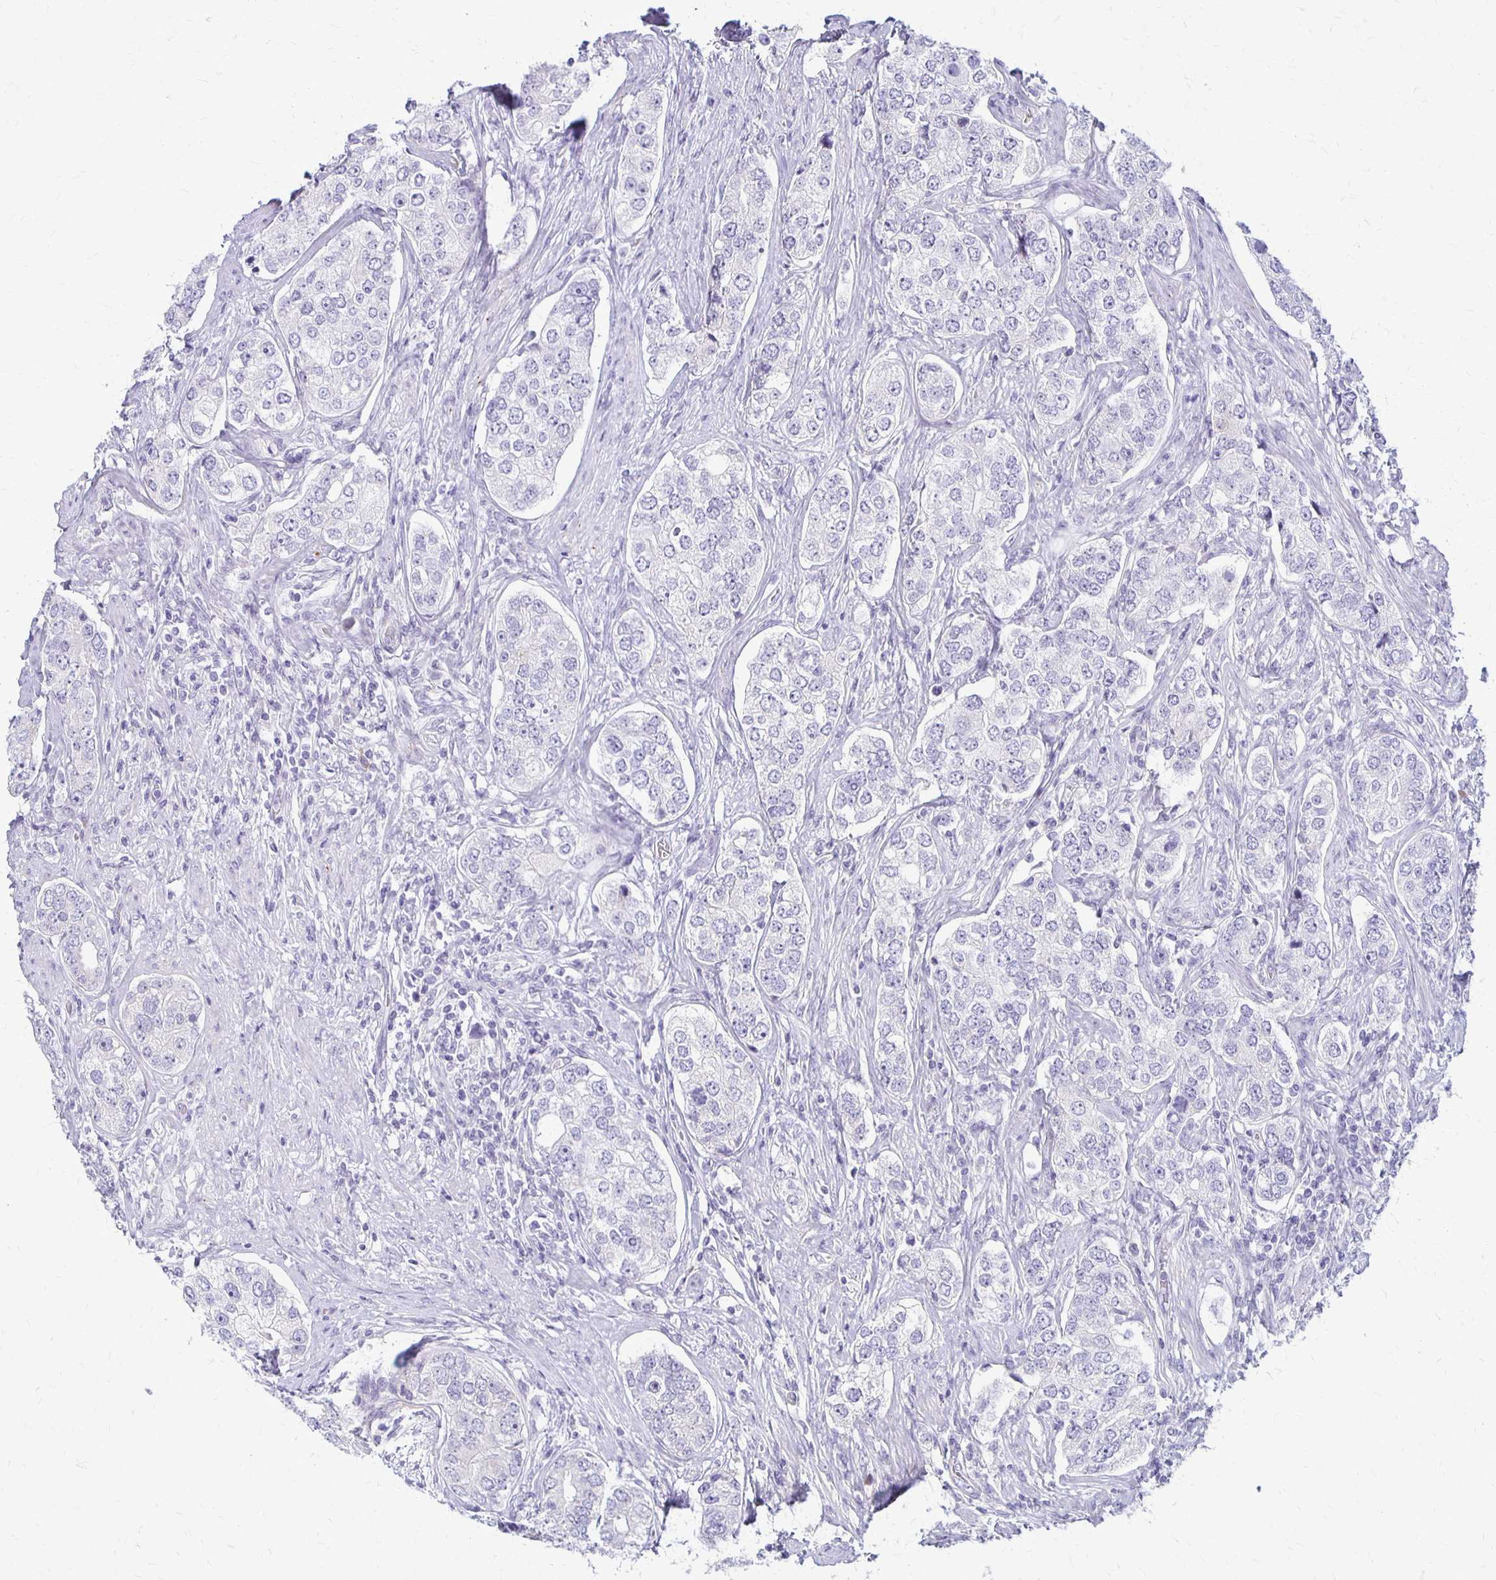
{"staining": {"intensity": "negative", "quantity": "none", "location": "none"}, "tissue": "prostate cancer", "cell_type": "Tumor cells", "image_type": "cancer", "snomed": [{"axis": "morphology", "description": "Adenocarcinoma, High grade"}, {"axis": "topography", "description": "Prostate"}], "caption": "Immunohistochemistry (IHC) of human prostate cancer (adenocarcinoma (high-grade)) demonstrates no positivity in tumor cells.", "gene": "RHOC", "patient": {"sex": "male", "age": 60}}